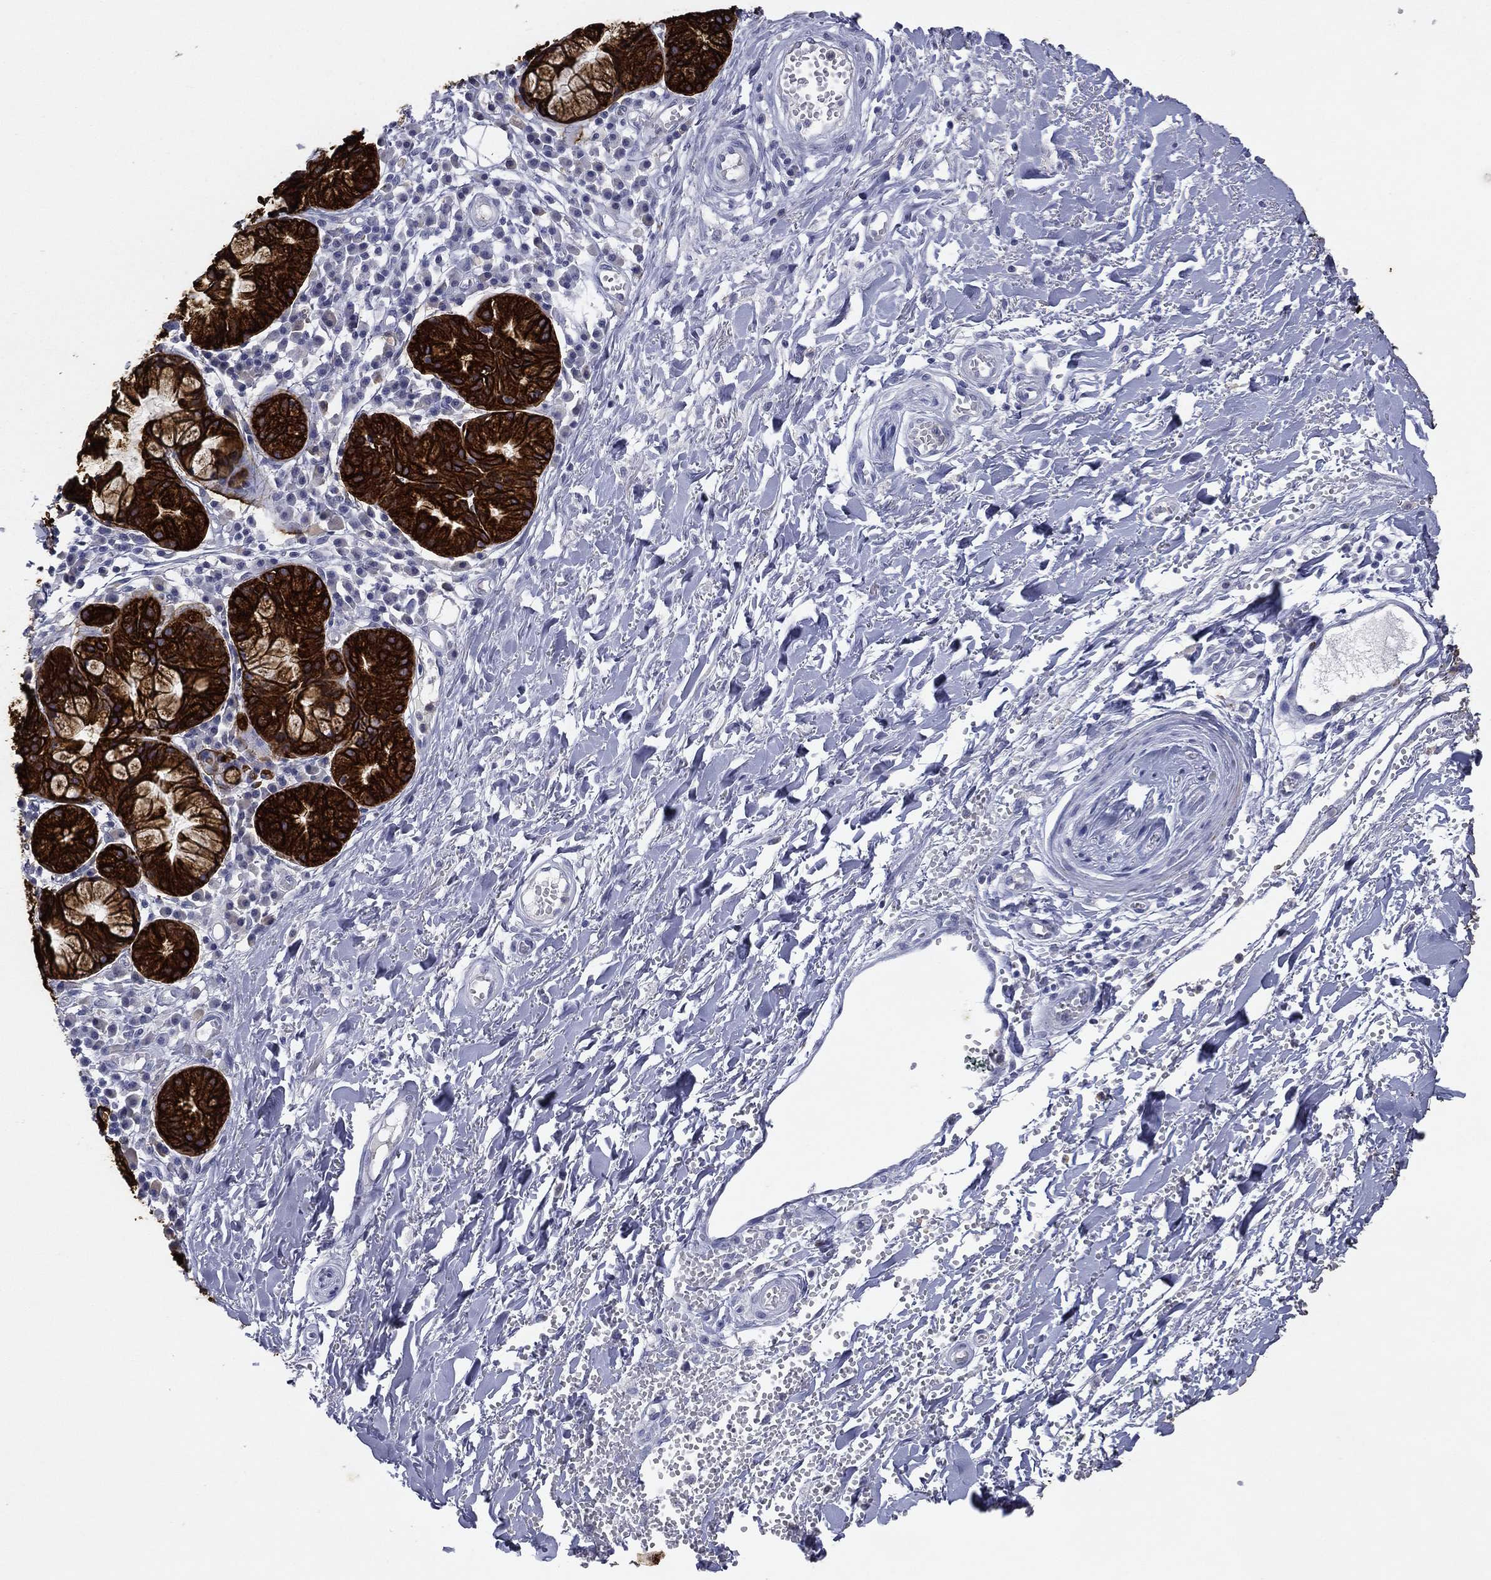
{"staining": {"intensity": "negative", "quantity": "none", "location": "none"}, "tissue": "adipose tissue", "cell_type": "Adipocytes", "image_type": "normal", "snomed": [{"axis": "morphology", "description": "Normal tissue, NOS"}, {"axis": "topography", "description": "Cartilage tissue"}], "caption": "Unremarkable adipose tissue was stained to show a protein in brown. There is no significant expression in adipocytes. (Immunohistochemistry (ihc), brightfield microscopy, high magnification).", "gene": "KRT7", "patient": {"sex": "male", "age": 81}}